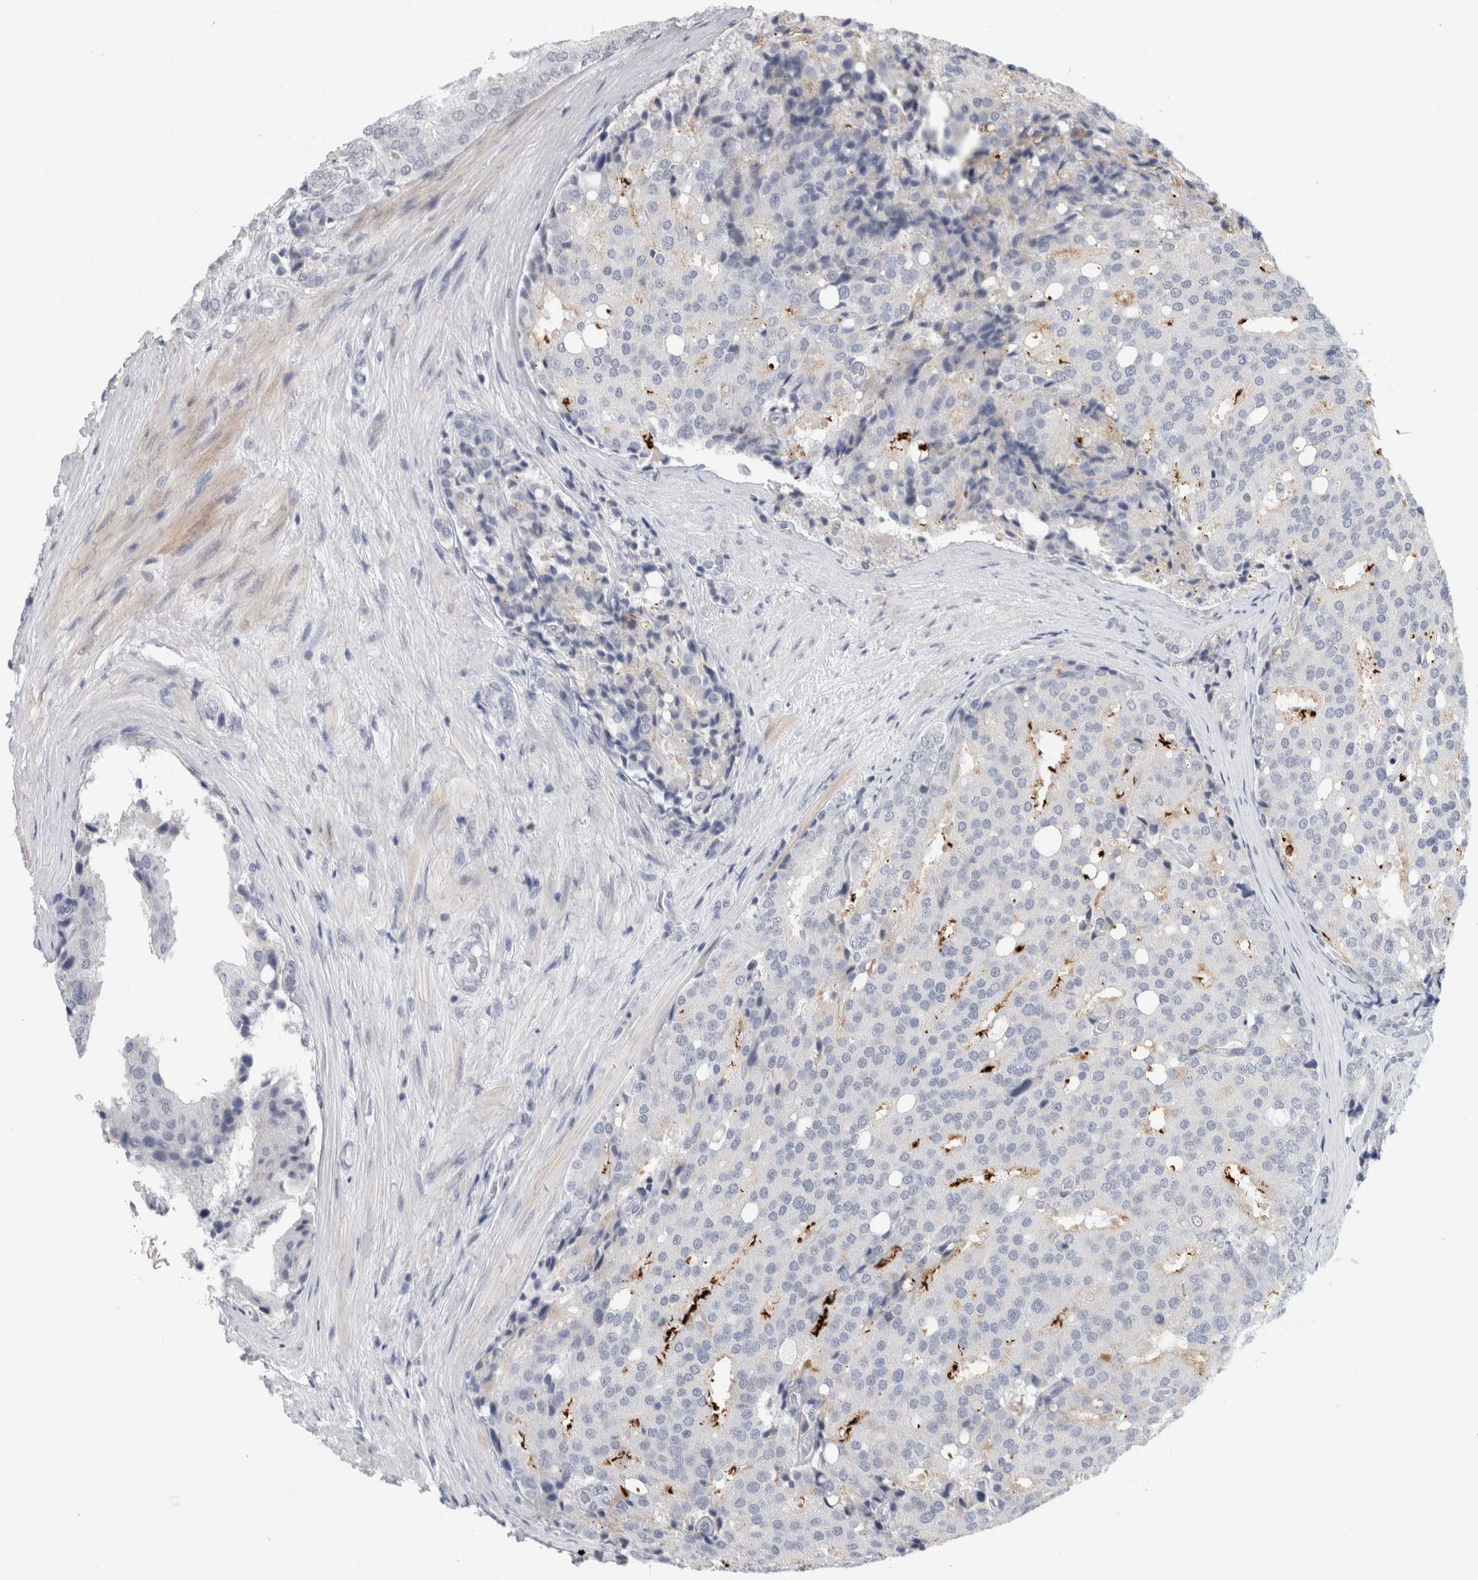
{"staining": {"intensity": "negative", "quantity": "none", "location": "none"}, "tissue": "prostate cancer", "cell_type": "Tumor cells", "image_type": "cancer", "snomed": [{"axis": "morphology", "description": "Adenocarcinoma, High grade"}, {"axis": "topography", "description": "Prostate"}], "caption": "Tumor cells show no significant protein positivity in prostate cancer.", "gene": "NIPA1", "patient": {"sex": "male", "age": 50}}